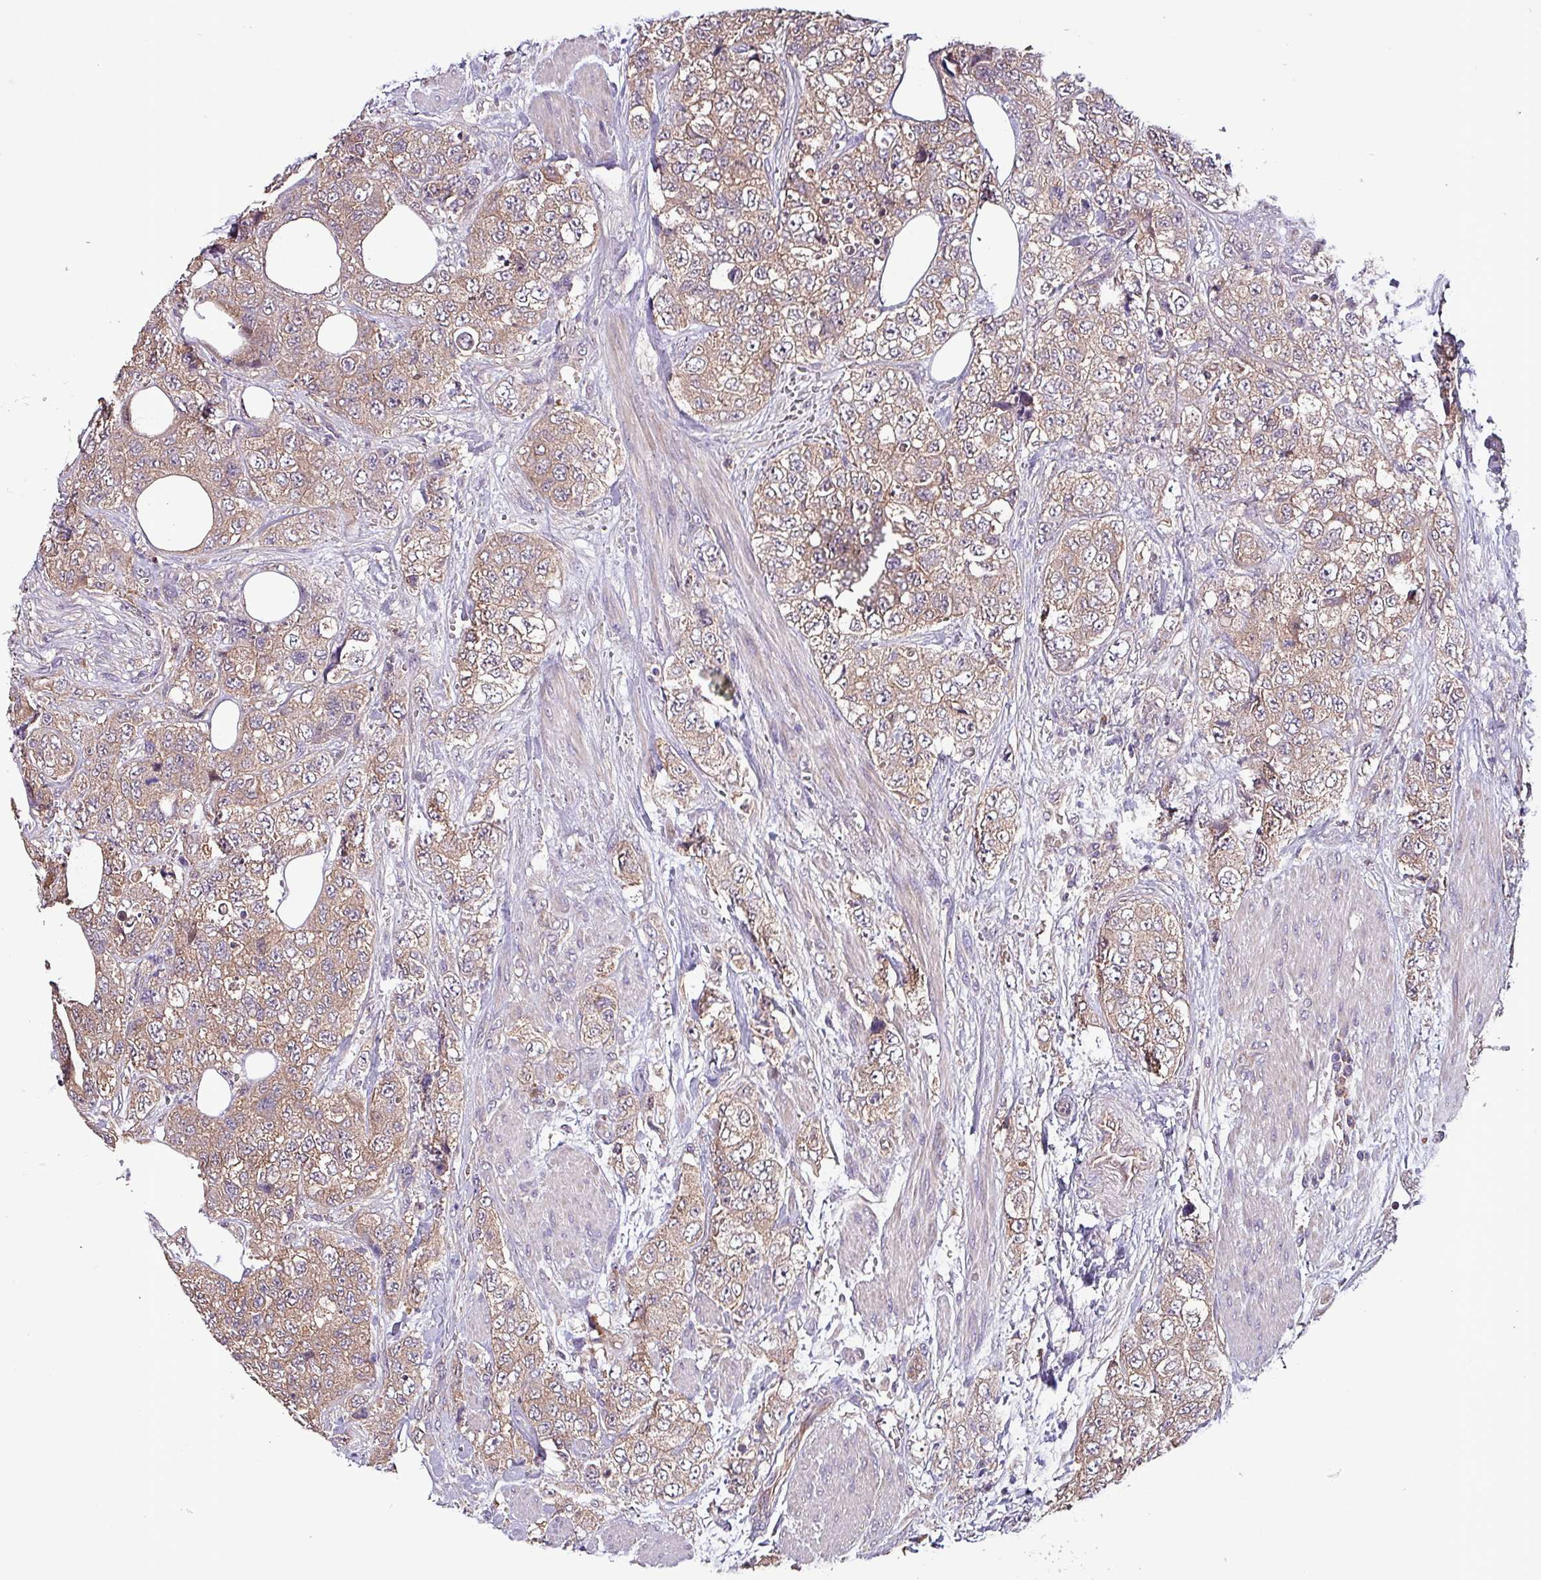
{"staining": {"intensity": "weak", "quantity": ">75%", "location": "cytoplasmic/membranous"}, "tissue": "urothelial cancer", "cell_type": "Tumor cells", "image_type": "cancer", "snomed": [{"axis": "morphology", "description": "Urothelial carcinoma, High grade"}, {"axis": "topography", "description": "Urinary bladder"}], "caption": "High-grade urothelial carcinoma stained with a brown dye reveals weak cytoplasmic/membranous positive expression in about >75% of tumor cells.", "gene": "PAFAH1B2", "patient": {"sex": "female", "age": 78}}